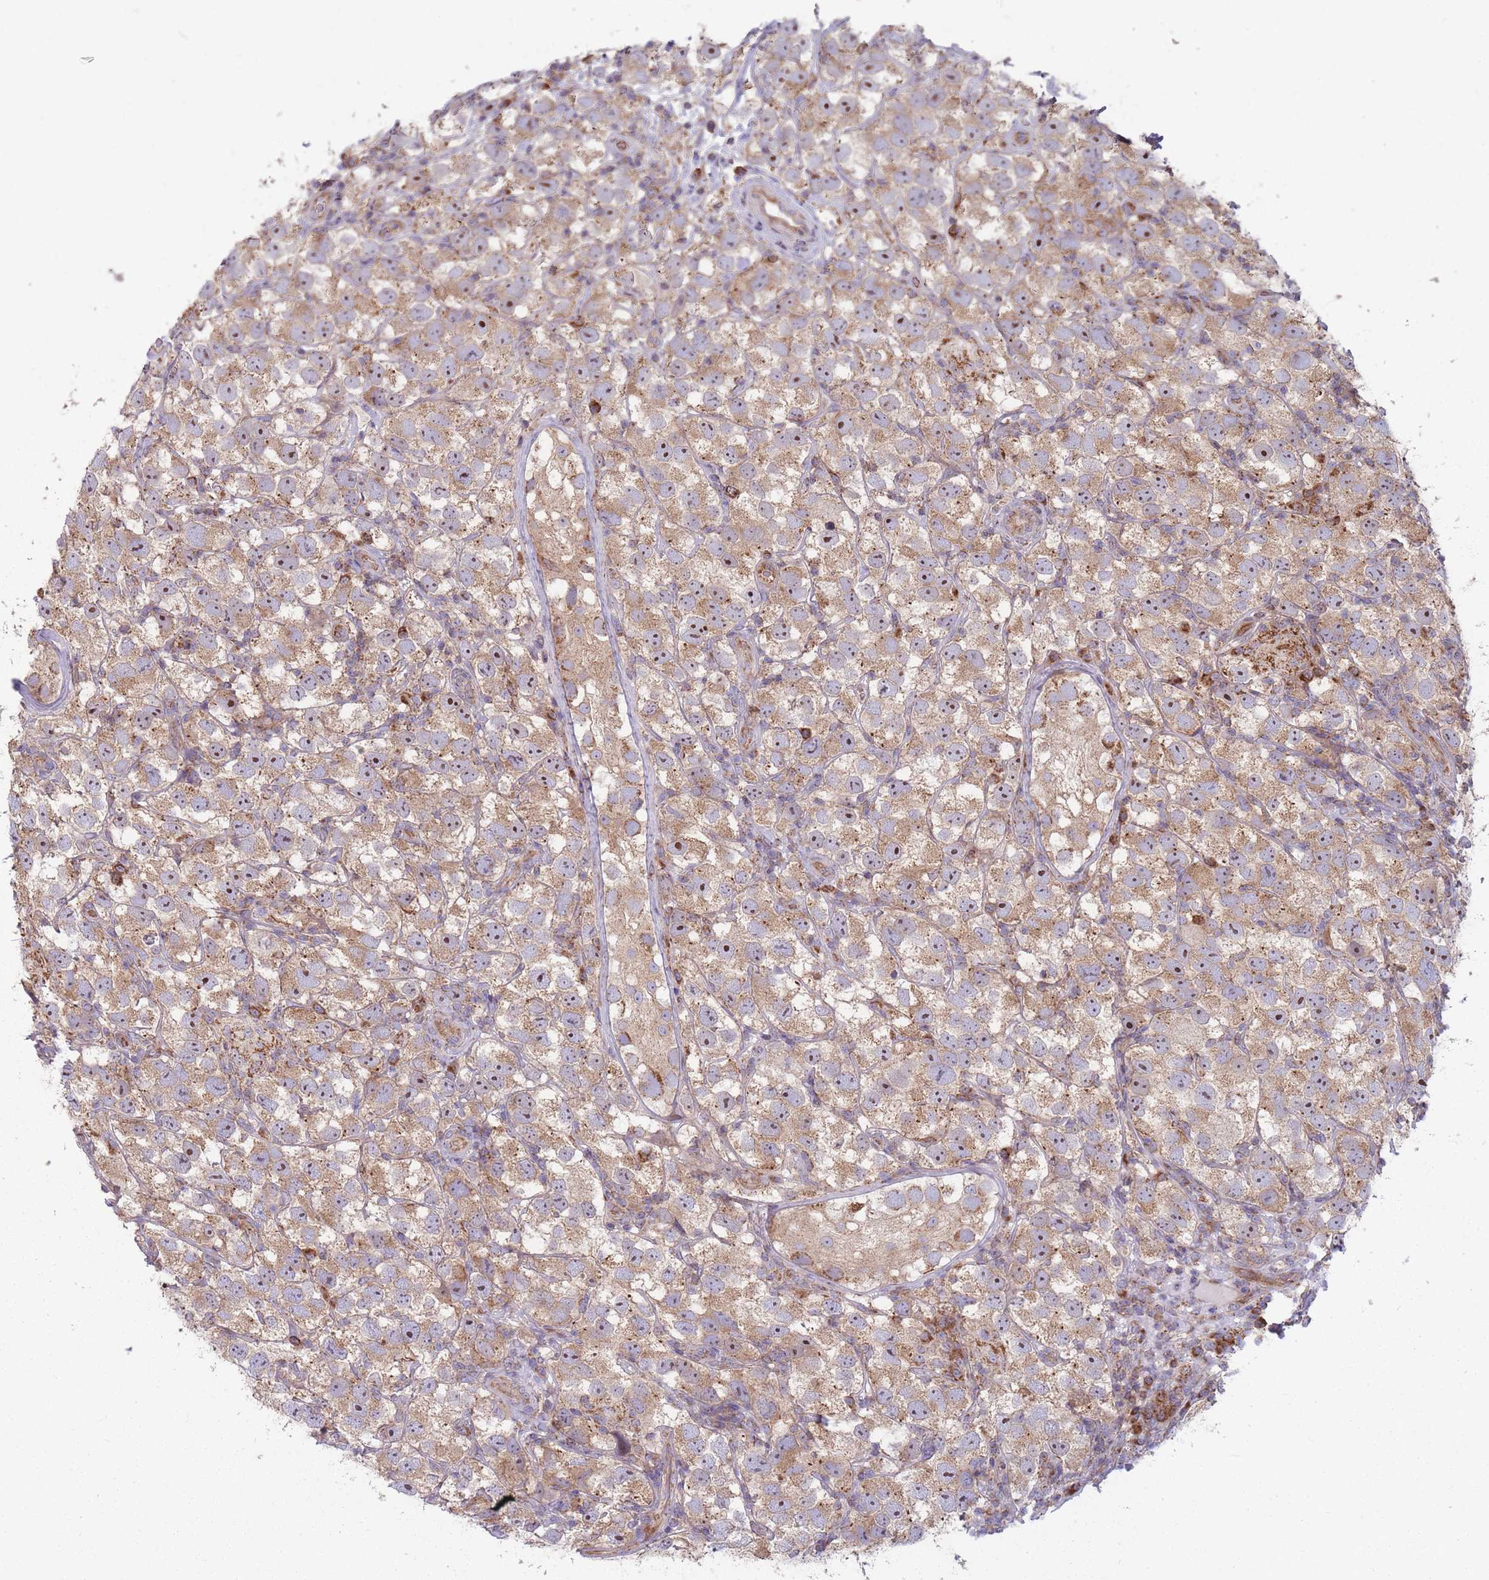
{"staining": {"intensity": "moderate", "quantity": ">75%", "location": "cytoplasmic/membranous,nuclear"}, "tissue": "testis cancer", "cell_type": "Tumor cells", "image_type": "cancer", "snomed": [{"axis": "morphology", "description": "Seminoma, NOS"}, {"axis": "topography", "description": "Testis"}], "caption": "Protein staining displays moderate cytoplasmic/membranous and nuclear positivity in about >75% of tumor cells in testis cancer (seminoma).", "gene": "NDUFA9", "patient": {"sex": "male", "age": 26}}